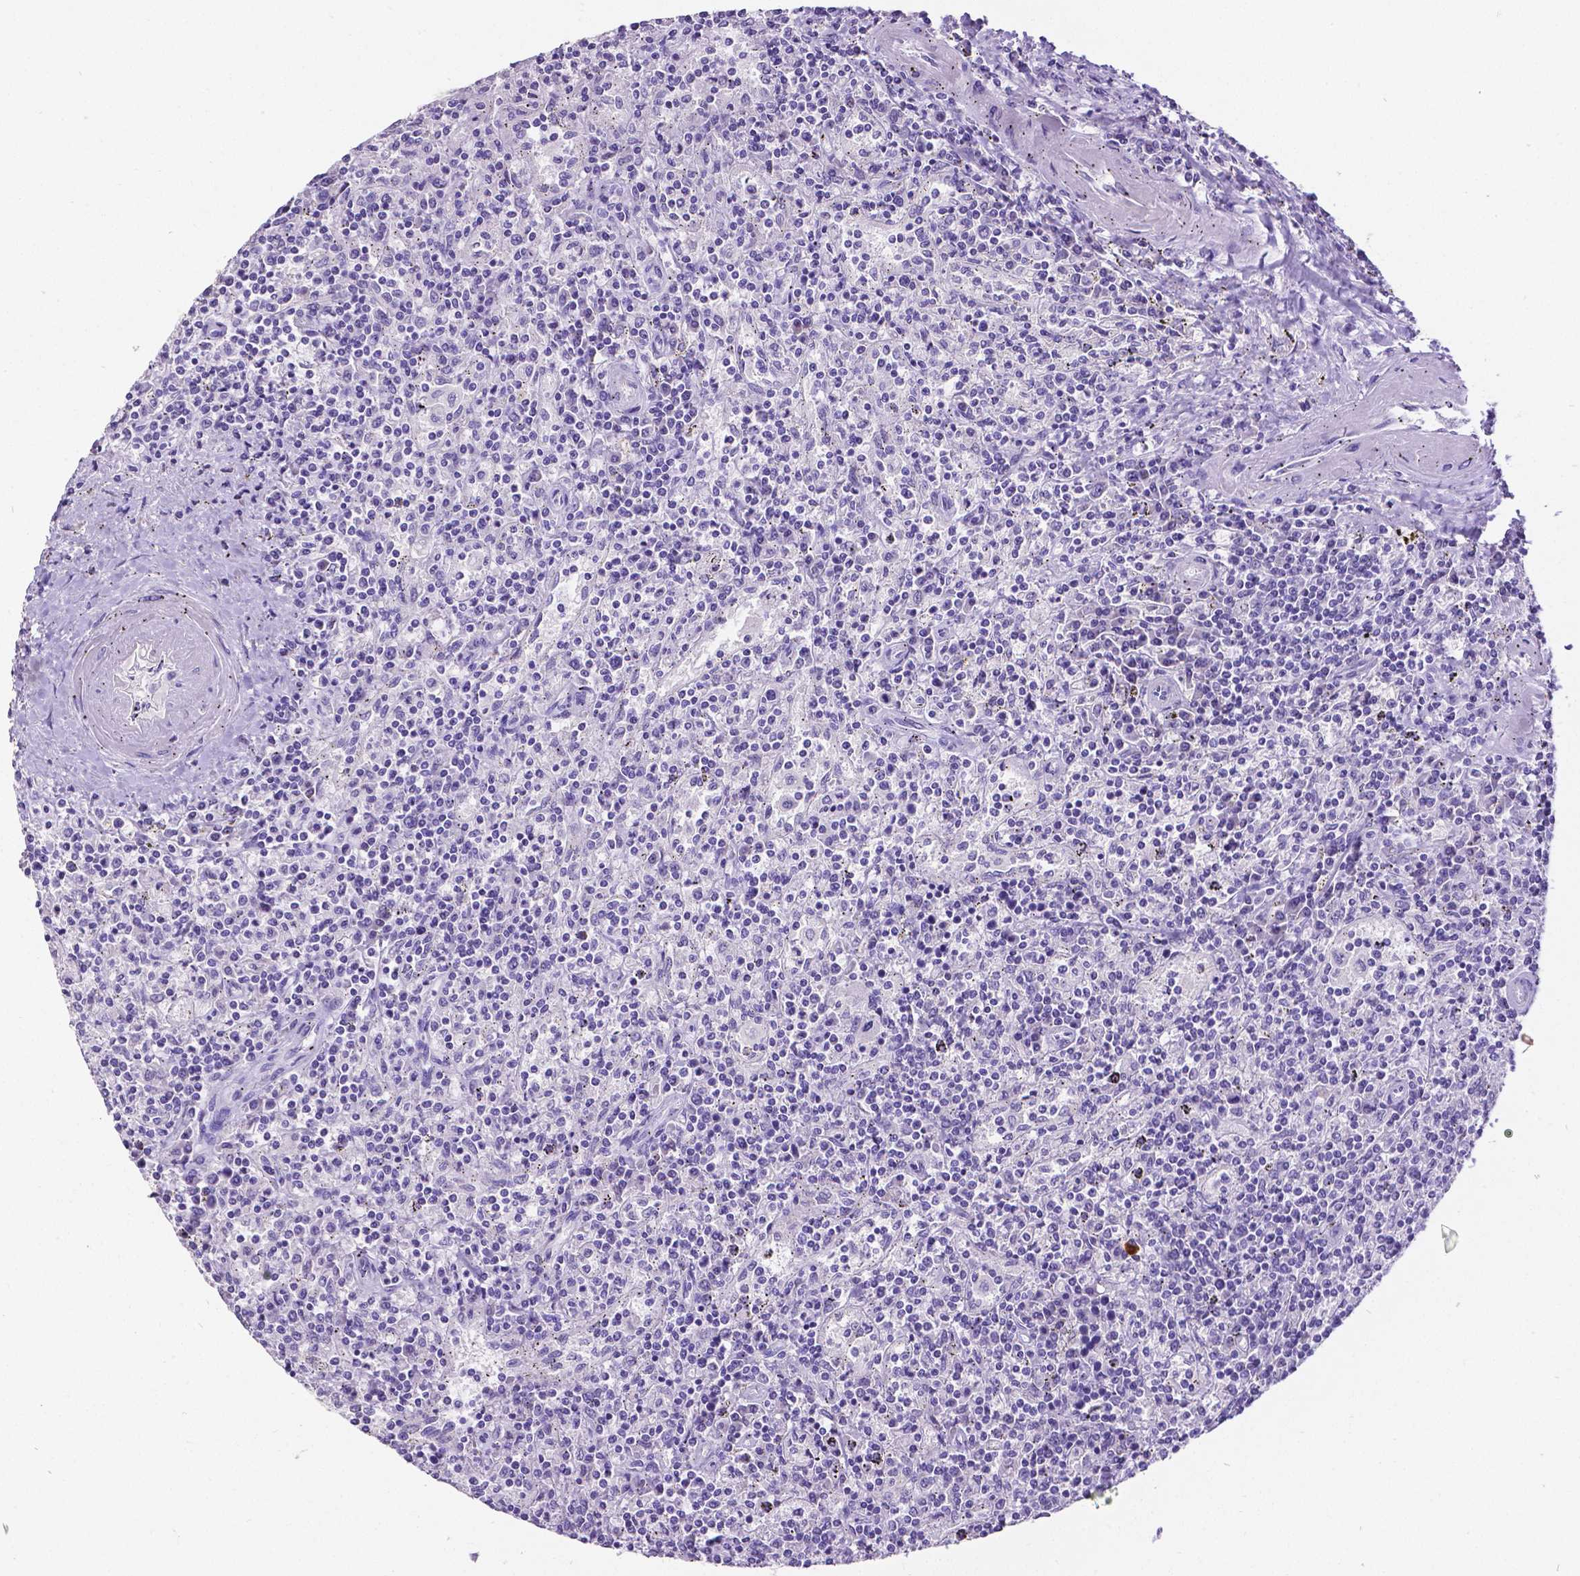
{"staining": {"intensity": "negative", "quantity": "none", "location": "none"}, "tissue": "lymphoma", "cell_type": "Tumor cells", "image_type": "cancer", "snomed": [{"axis": "morphology", "description": "Malignant lymphoma, non-Hodgkin's type, Low grade"}, {"axis": "topography", "description": "Spleen"}], "caption": "This is an immunohistochemistry (IHC) micrograph of human lymphoma. There is no staining in tumor cells.", "gene": "SATB2", "patient": {"sex": "male", "age": 62}}